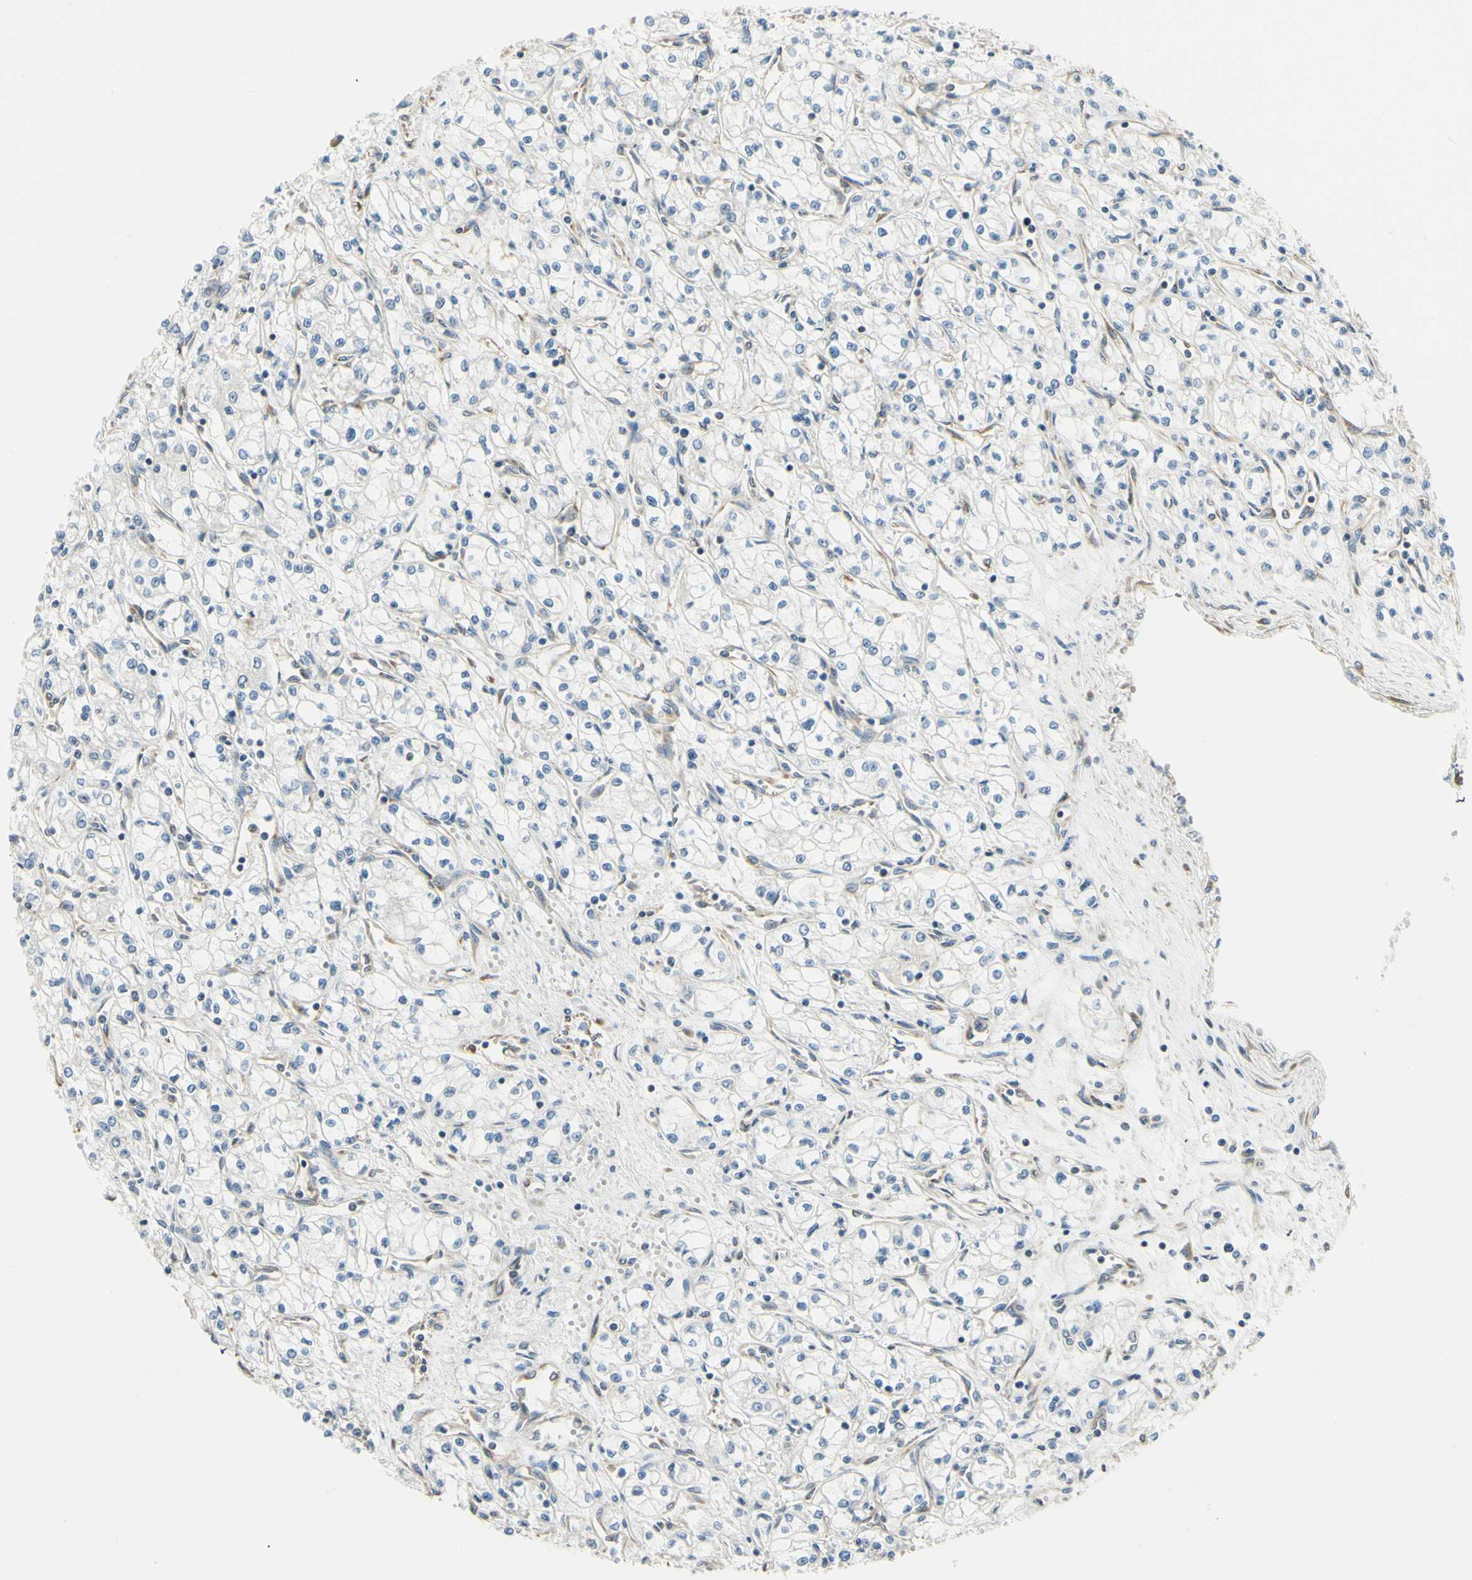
{"staining": {"intensity": "weak", "quantity": "<25%", "location": "cytoplasmic/membranous"}, "tissue": "renal cancer", "cell_type": "Tumor cells", "image_type": "cancer", "snomed": [{"axis": "morphology", "description": "Normal tissue, NOS"}, {"axis": "morphology", "description": "Adenocarcinoma, NOS"}, {"axis": "topography", "description": "Kidney"}], "caption": "The immunohistochemistry photomicrograph has no significant expression in tumor cells of renal cancer (adenocarcinoma) tissue.", "gene": "IGDCC4", "patient": {"sex": "male", "age": 59}}